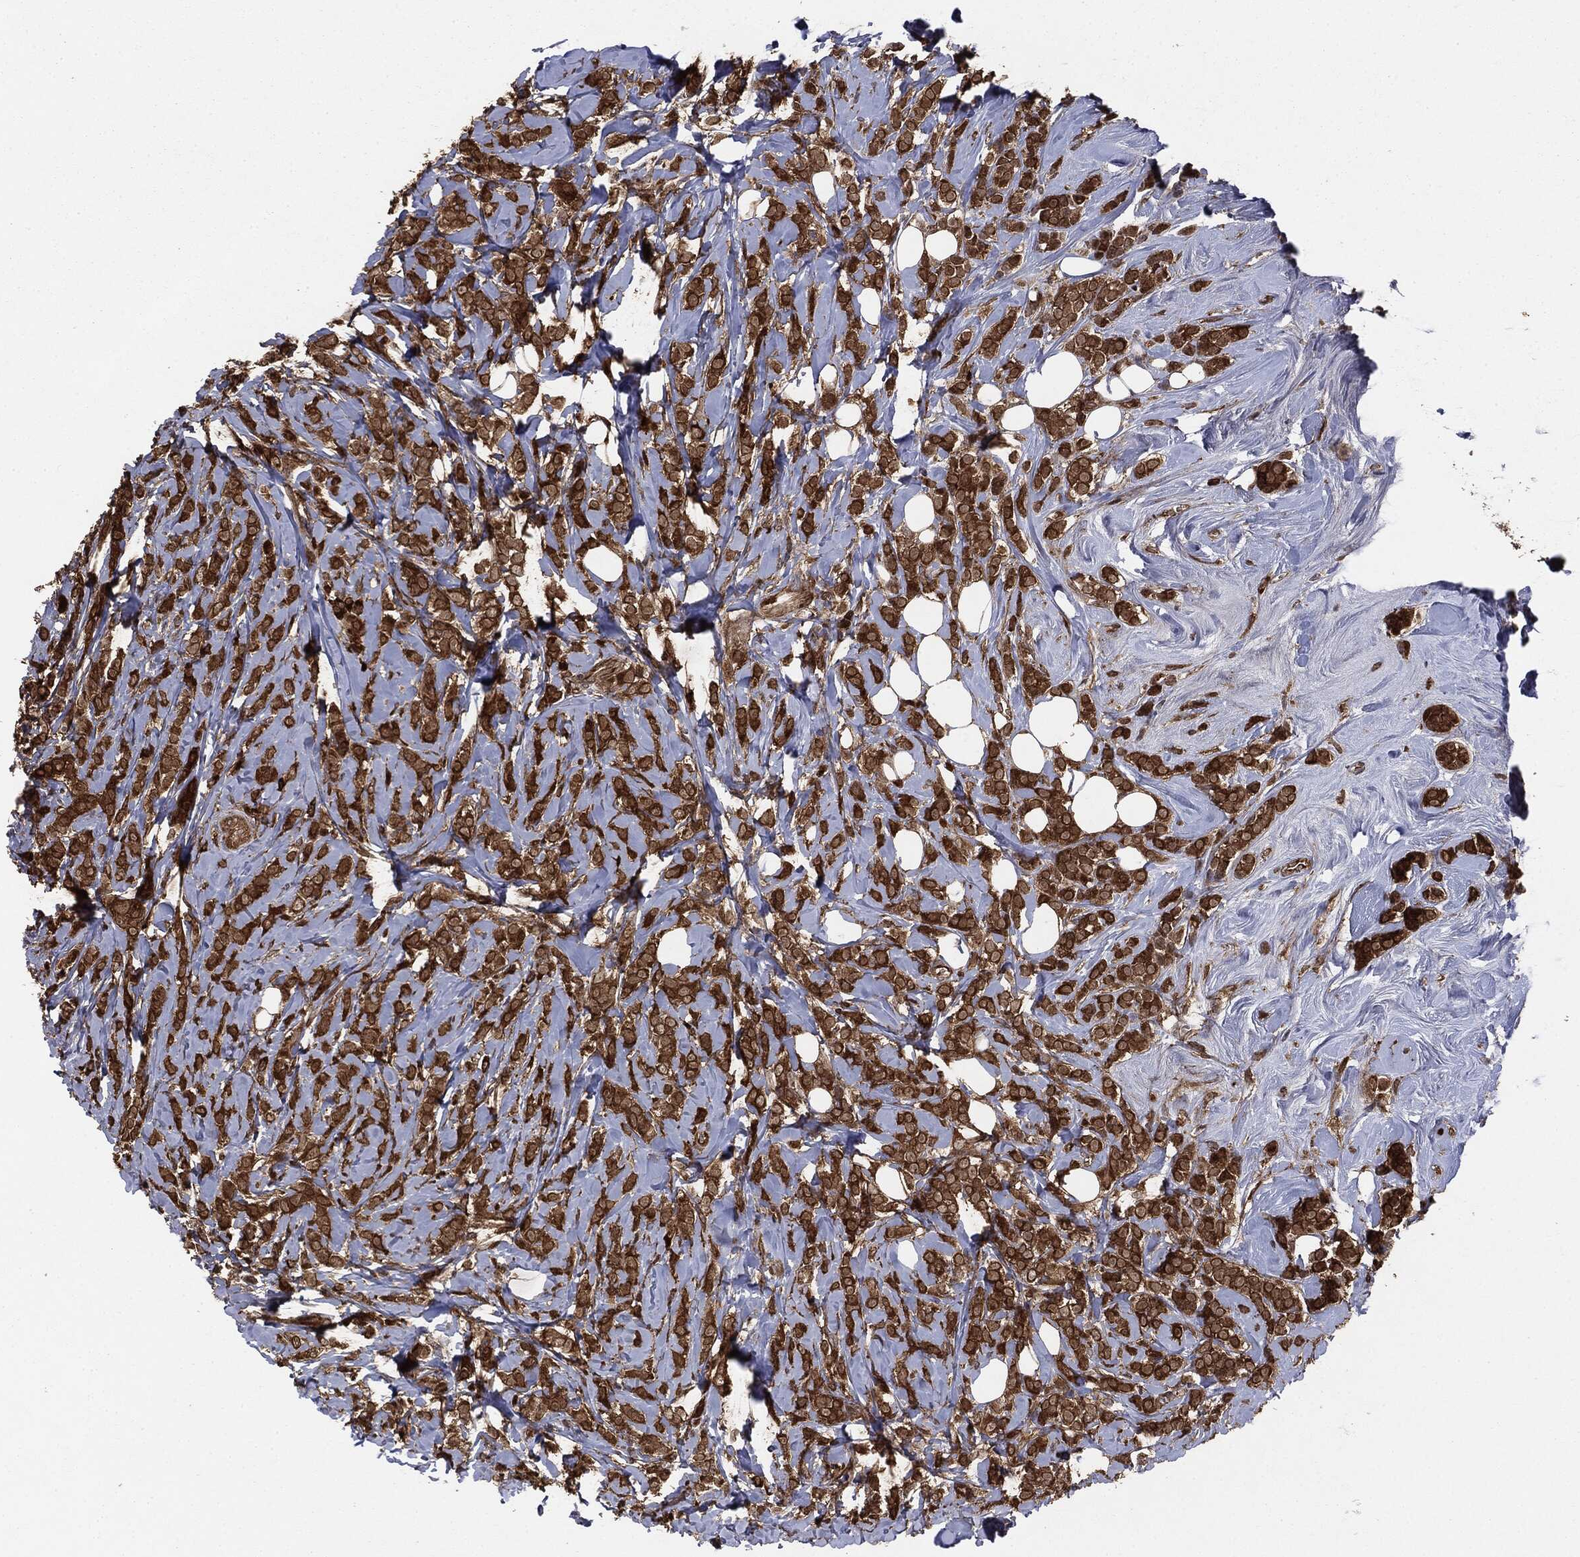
{"staining": {"intensity": "strong", "quantity": ">75%", "location": "cytoplasmic/membranous"}, "tissue": "breast cancer", "cell_type": "Tumor cells", "image_type": "cancer", "snomed": [{"axis": "morphology", "description": "Lobular carcinoma"}, {"axis": "topography", "description": "Breast"}], "caption": "Brown immunohistochemical staining in breast cancer (lobular carcinoma) displays strong cytoplasmic/membranous expression in about >75% of tumor cells. The protein is stained brown, and the nuclei are stained in blue (DAB IHC with brightfield microscopy, high magnification).", "gene": "NME1", "patient": {"sex": "female", "age": 49}}